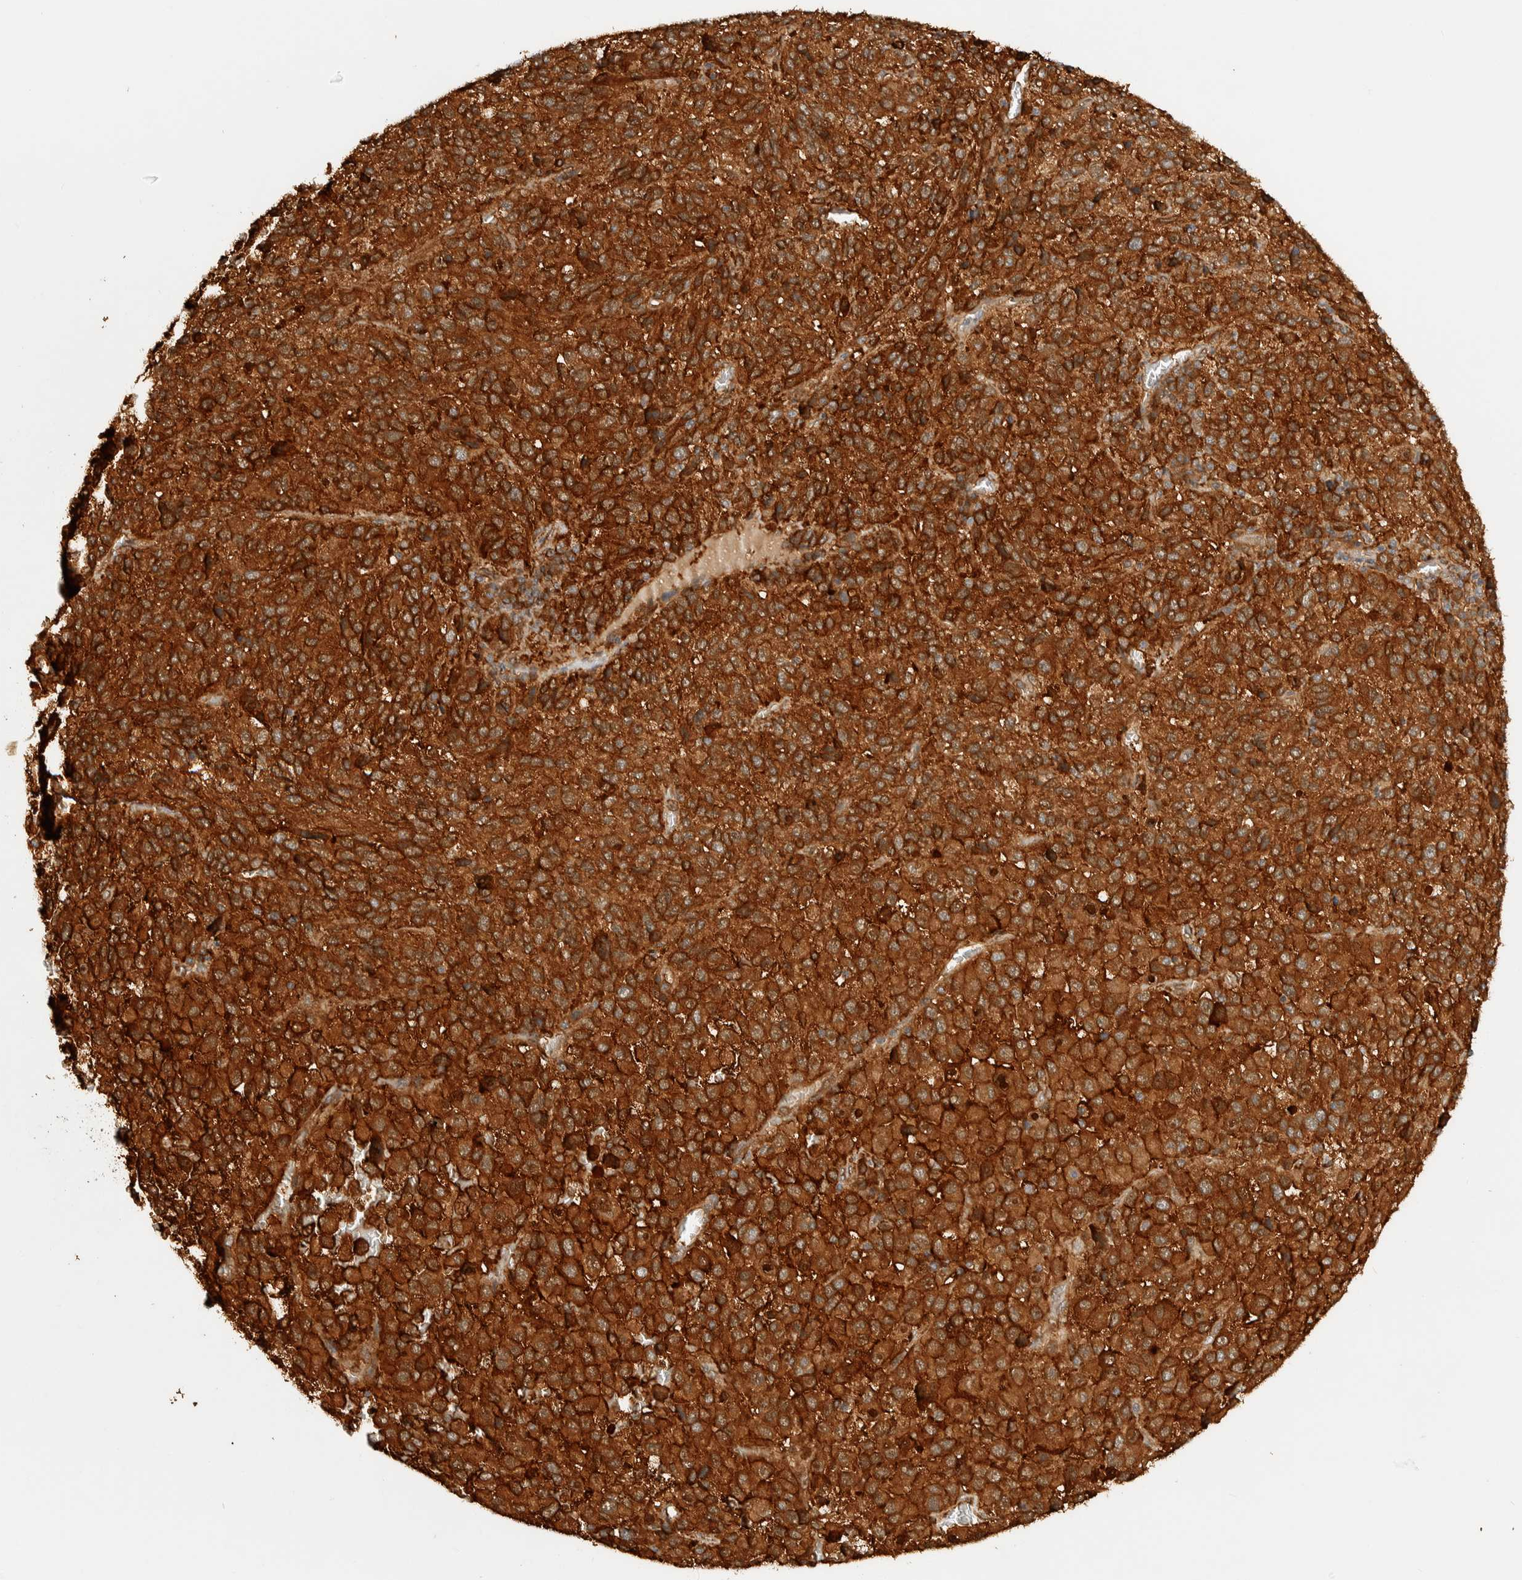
{"staining": {"intensity": "strong", "quantity": ">75%", "location": "cytoplasmic/membranous"}, "tissue": "melanoma", "cell_type": "Tumor cells", "image_type": "cancer", "snomed": [{"axis": "morphology", "description": "Malignant melanoma, Metastatic site"}, {"axis": "topography", "description": "Lung"}], "caption": "Immunohistochemistry (DAB) staining of human melanoma displays strong cytoplasmic/membranous protein positivity in approximately >75% of tumor cells.", "gene": "TMEM192", "patient": {"sex": "male", "age": 64}}